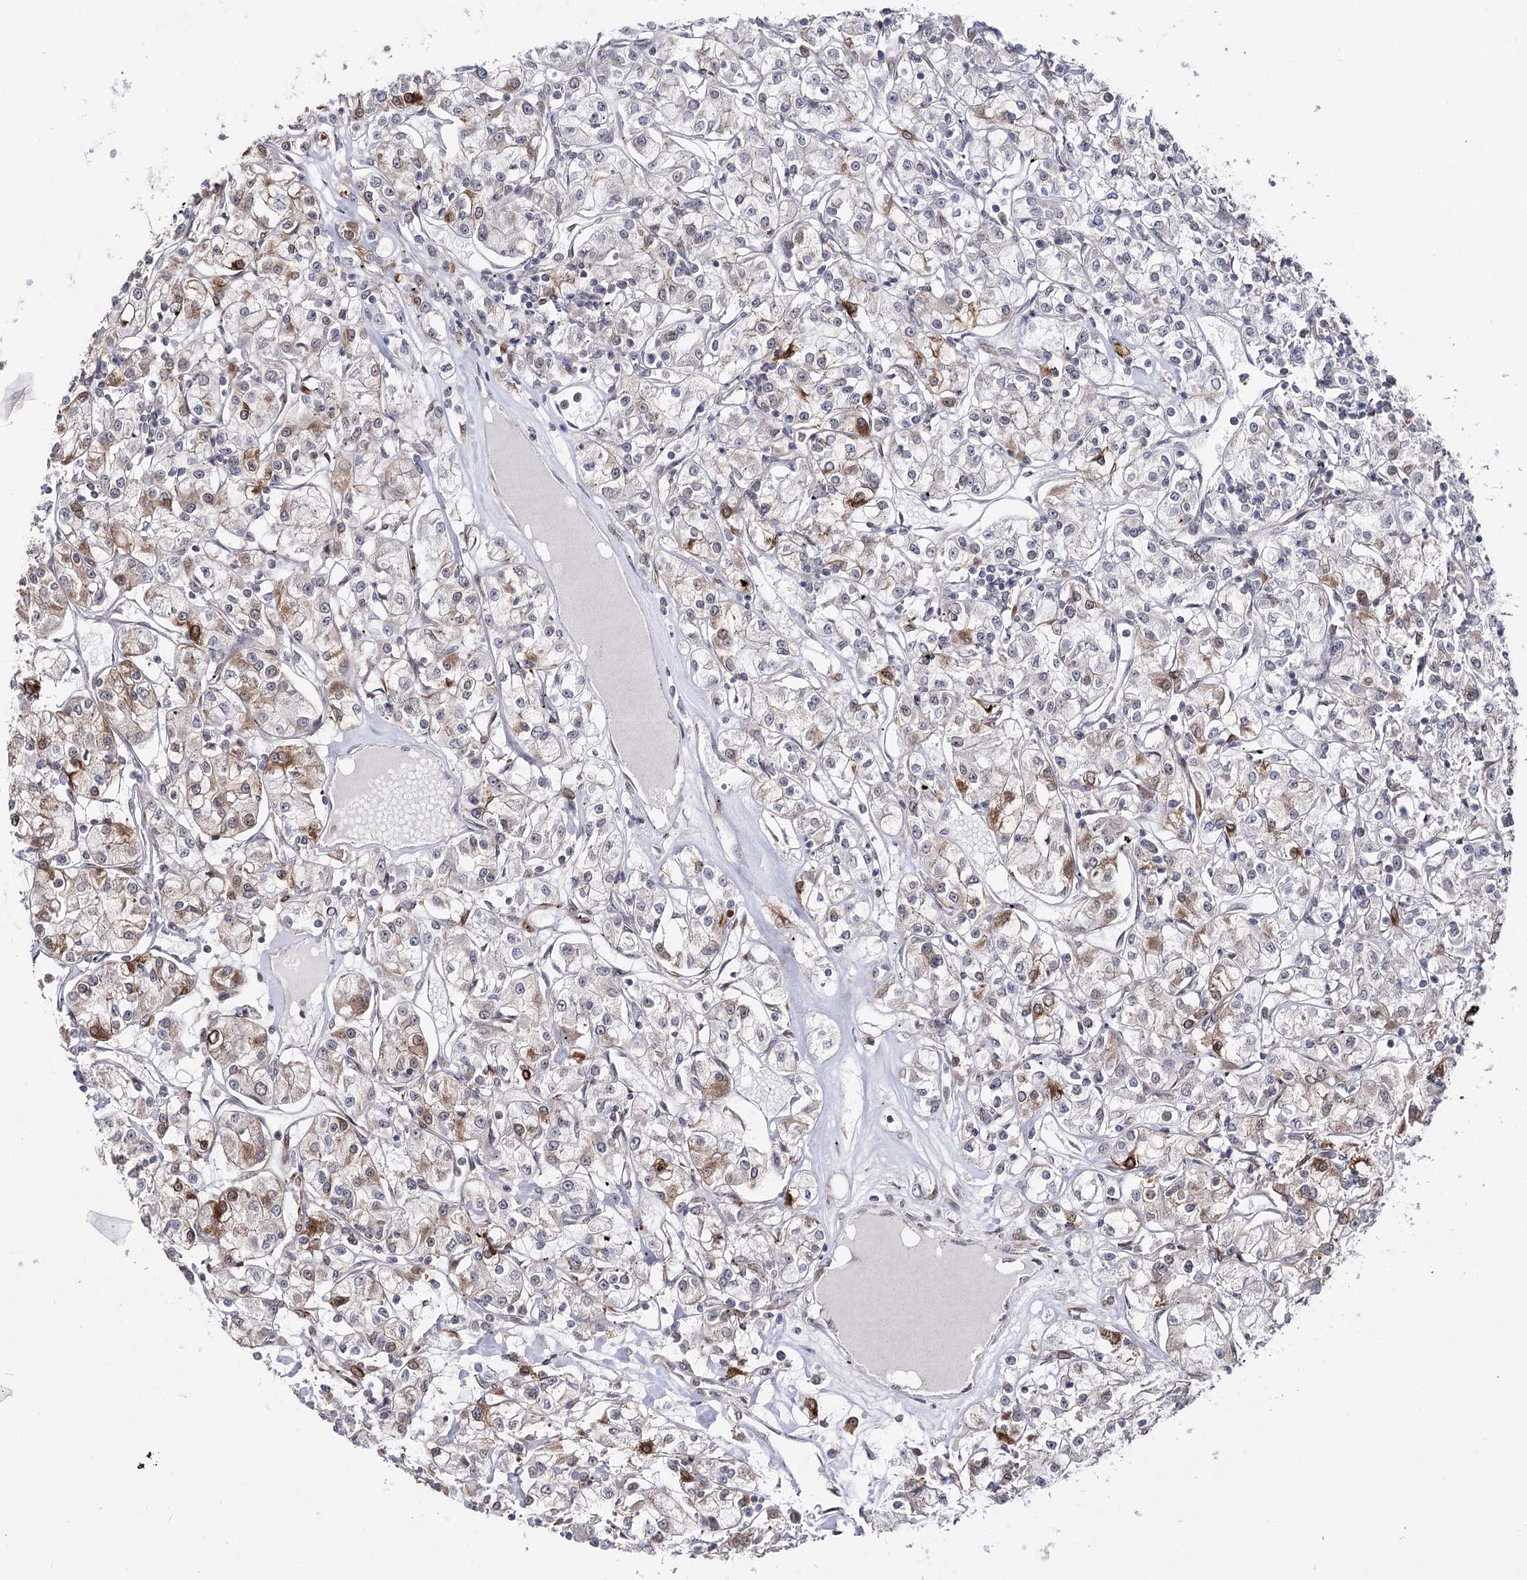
{"staining": {"intensity": "moderate", "quantity": "<25%", "location": "cytoplasmic/membranous"}, "tissue": "renal cancer", "cell_type": "Tumor cells", "image_type": "cancer", "snomed": [{"axis": "morphology", "description": "Adenocarcinoma, NOS"}, {"axis": "topography", "description": "Kidney"}], "caption": "Human renal adenocarcinoma stained with a brown dye demonstrates moderate cytoplasmic/membranous positive staining in about <25% of tumor cells.", "gene": "HSD11B2", "patient": {"sex": "female", "age": 59}}